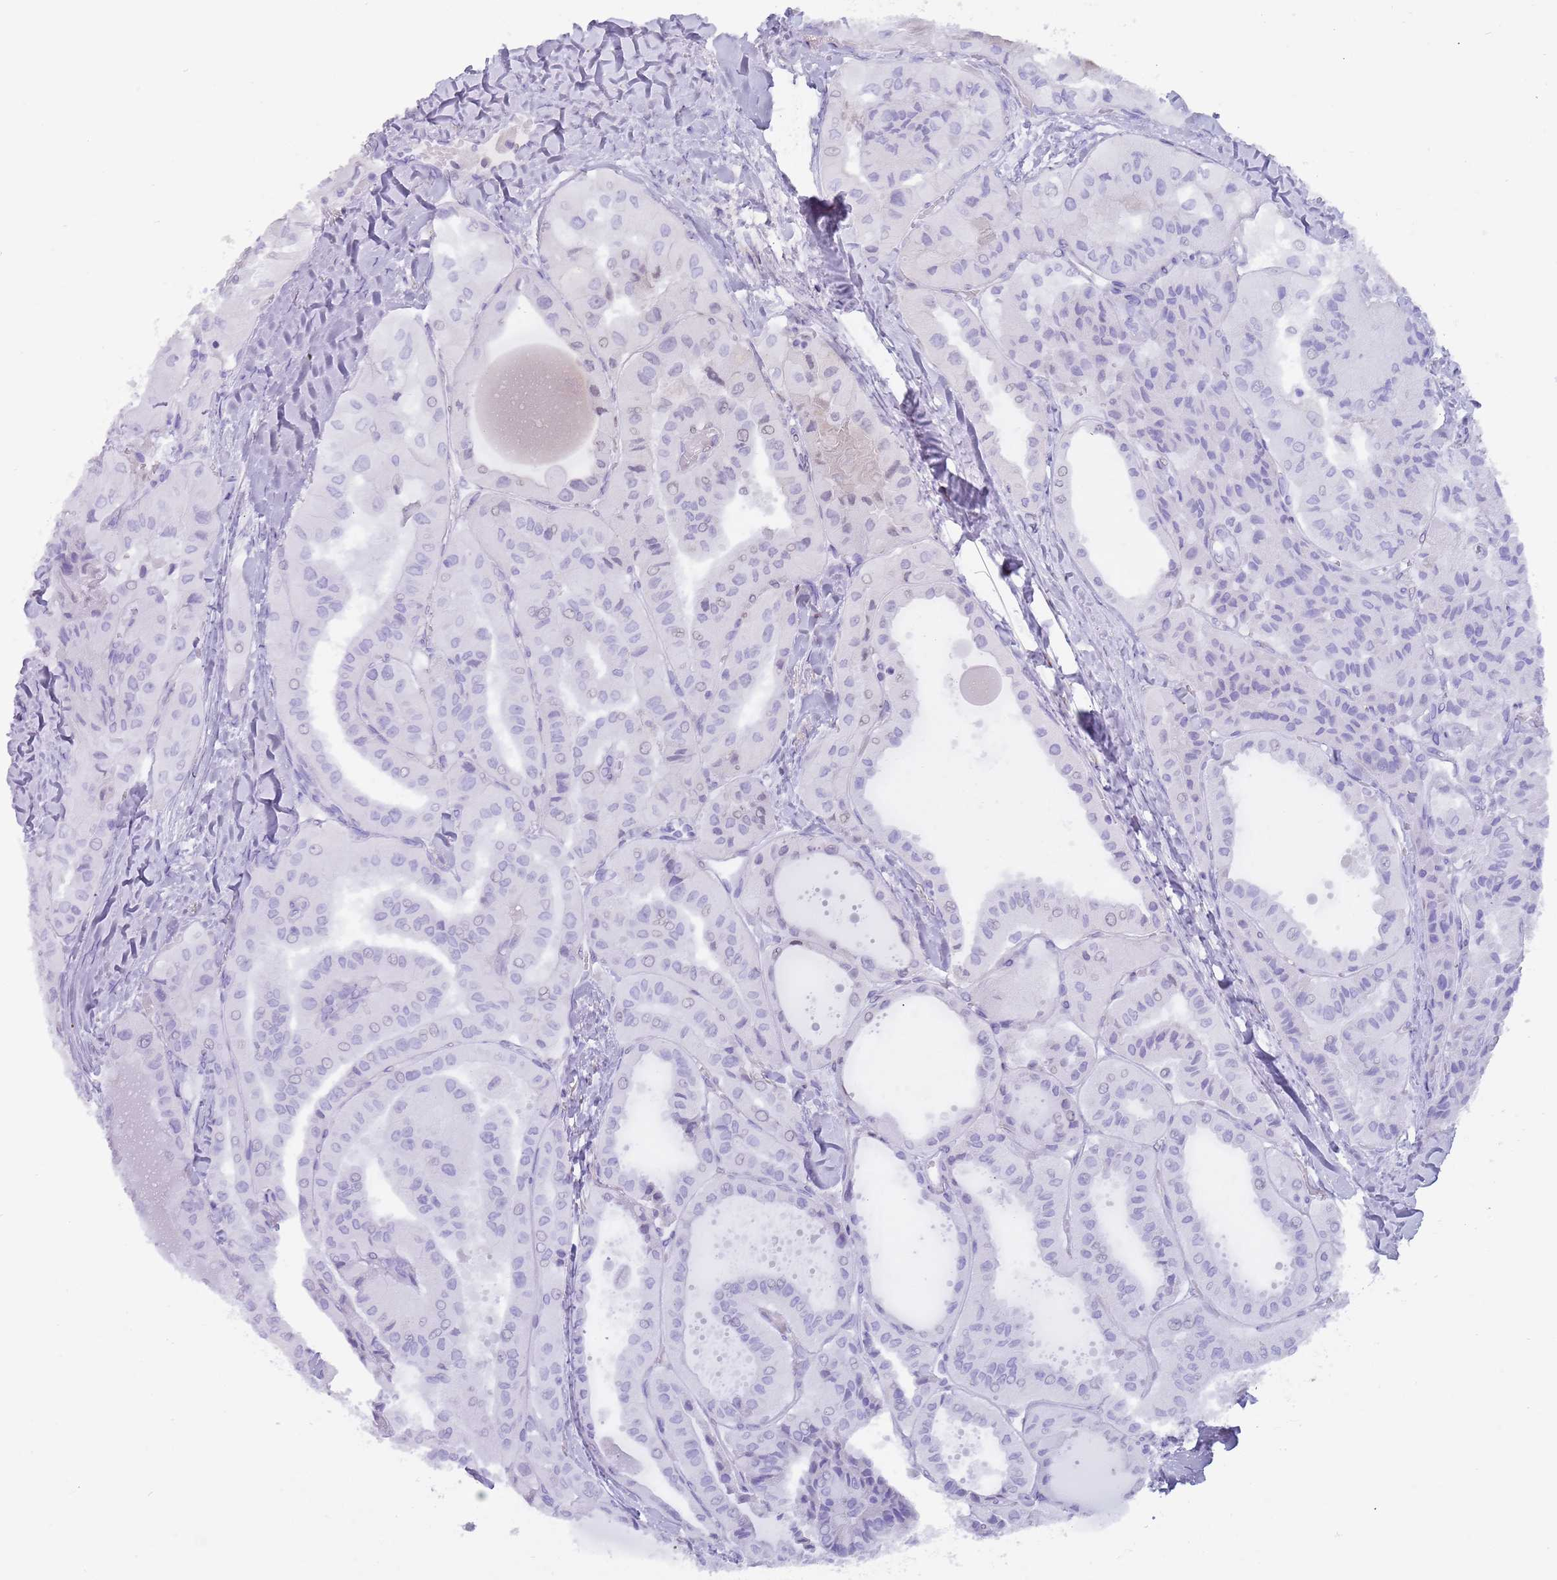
{"staining": {"intensity": "weak", "quantity": "<25%", "location": "nuclear"}, "tissue": "thyroid cancer", "cell_type": "Tumor cells", "image_type": "cancer", "snomed": [{"axis": "morphology", "description": "Normal tissue, NOS"}, {"axis": "morphology", "description": "Papillary adenocarcinoma, NOS"}, {"axis": "topography", "description": "Thyroid gland"}], "caption": "Immunohistochemical staining of thyroid cancer demonstrates no significant staining in tumor cells.", "gene": "HDAC8", "patient": {"sex": "female", "age": 59}}